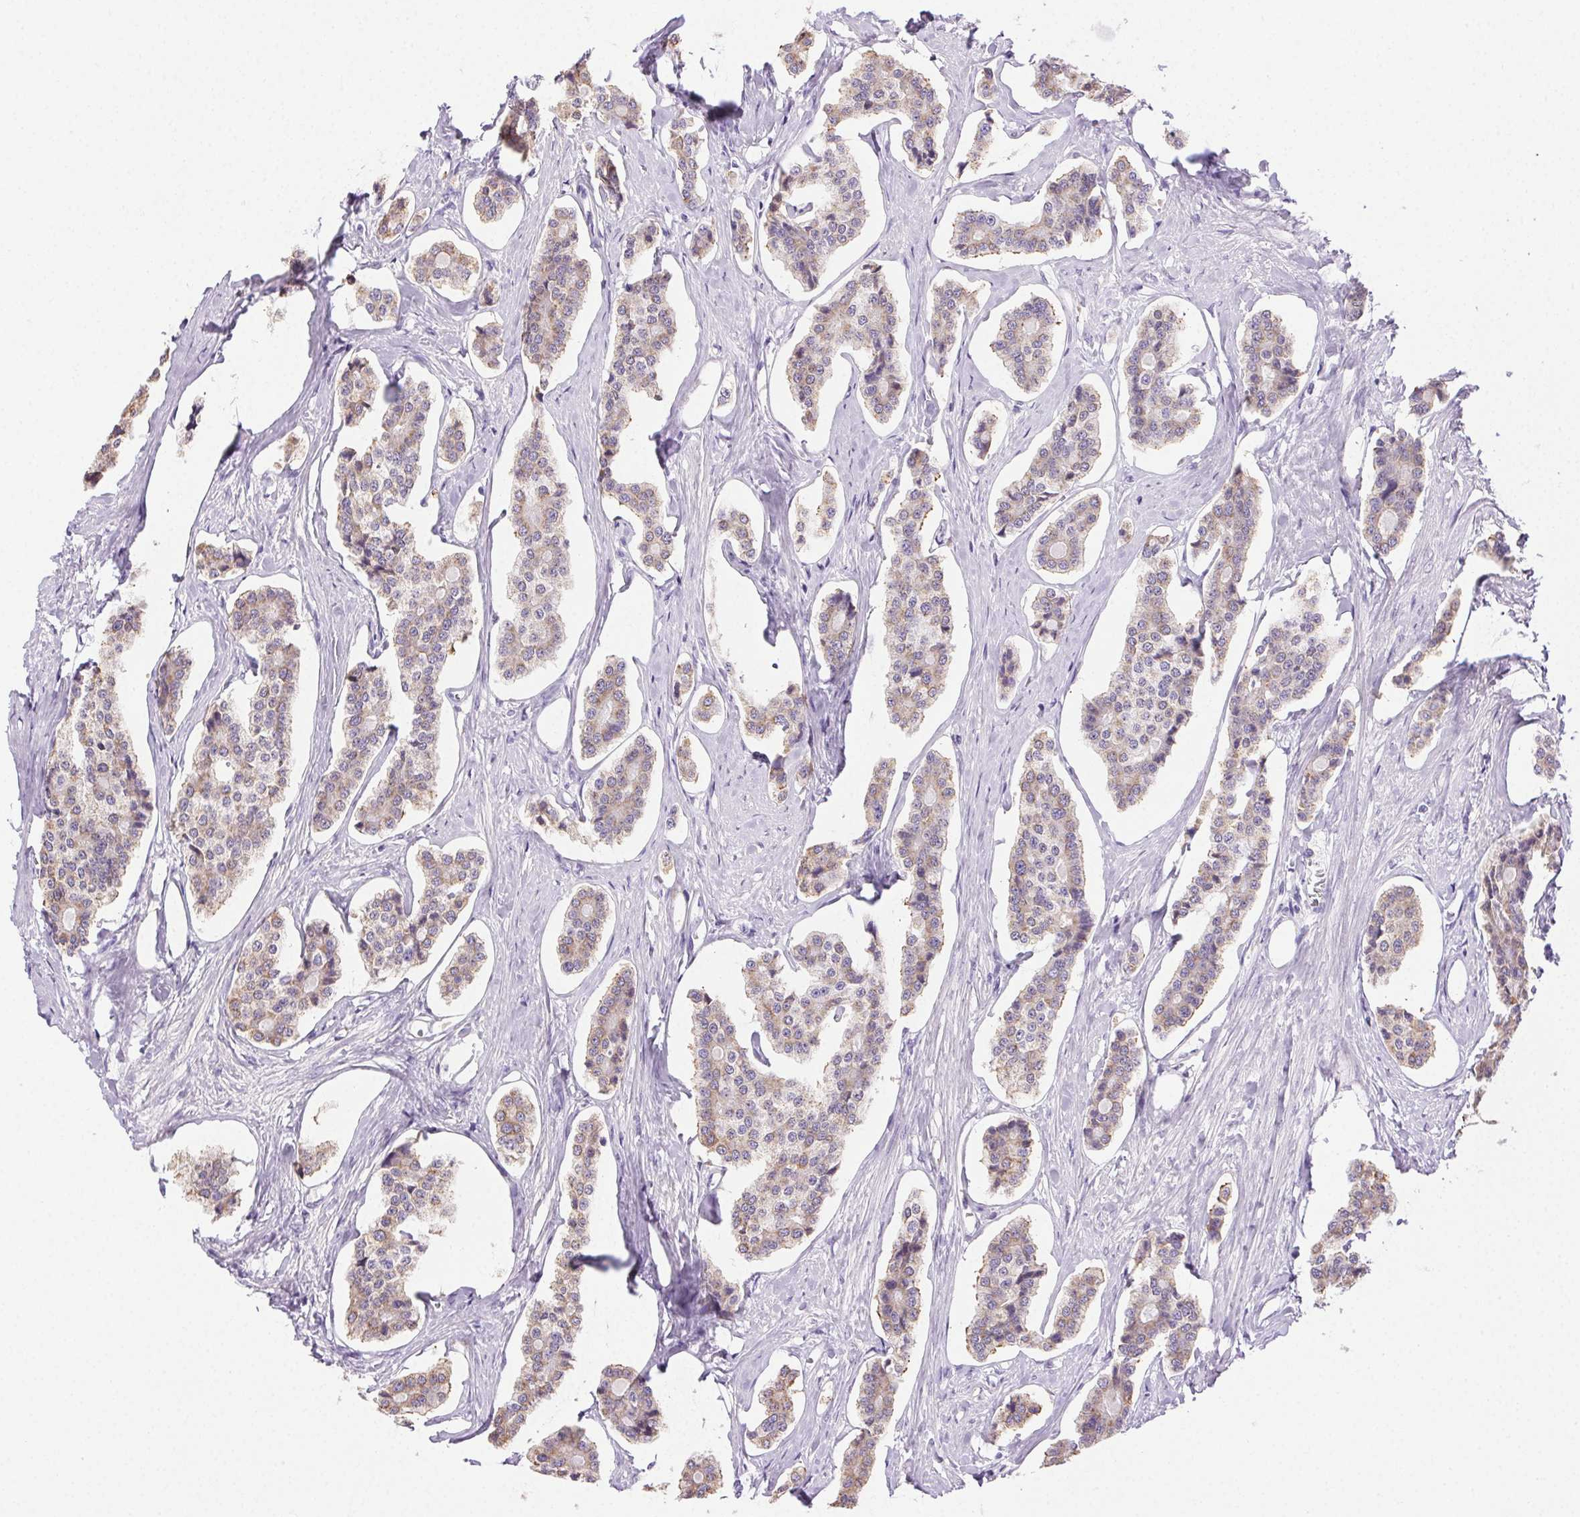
{"staining": {"intensity": "weak", "quantity": "25%-75%", "location": "cytoplasmic/membranous"}, "tissue": "carcinoid", "cell_type": "Tumor cells", "image_type": "cancer", "snomed": [{"axis": "morphology", "description": "Carcinoid, malignant, NOS"}, {"axis": "topography", "description": "Small intestine"}], "caption": "About 25%-75% of tumor cells in carcinoid display weak cytoplasmic/membranous protein expression as visualized by brown immunohistochemical staining.", "gene": "CLDN10", "patient": {"sex": "female", "age": 65}}